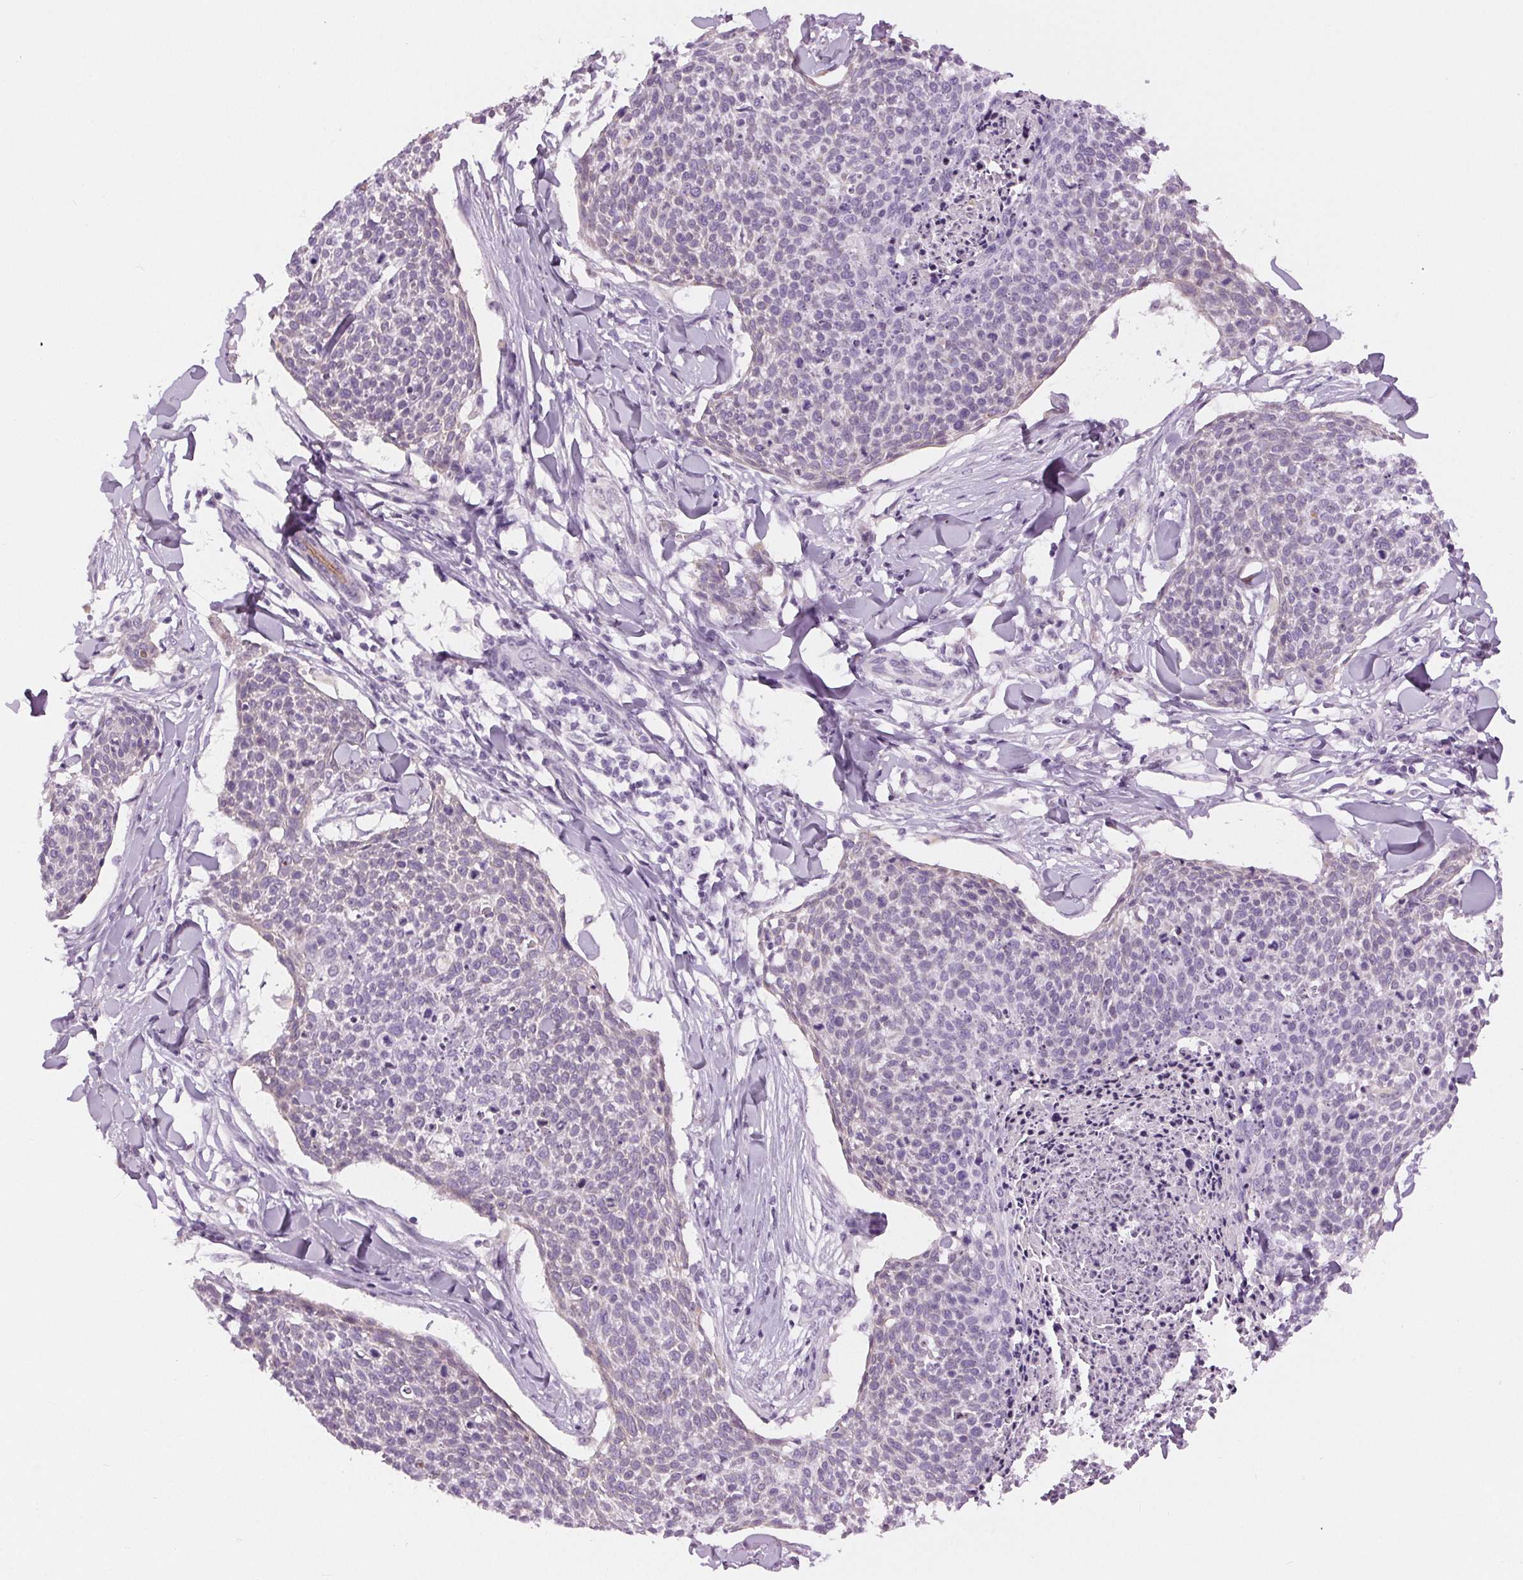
{"staining": {"intensity": "negative", "quantity": "none", "location": "none"}, "tissue": "skin cancer", "cell_type": "Tumor cells", "image_type": "cancer", "snomed": [{"axis": "morphology", "description": "Squamous cell carcinoma, NOS"}, {"axis": "topography", "description": "Skin"}, {"axis": "topography", "description": "Vulva"}], "caption": "DAB immunohistochemical staining of skin cancer displays no significant expression in tumor cells.", "gene": "MISP", "patient": {"sex": "female", "age": 75}}